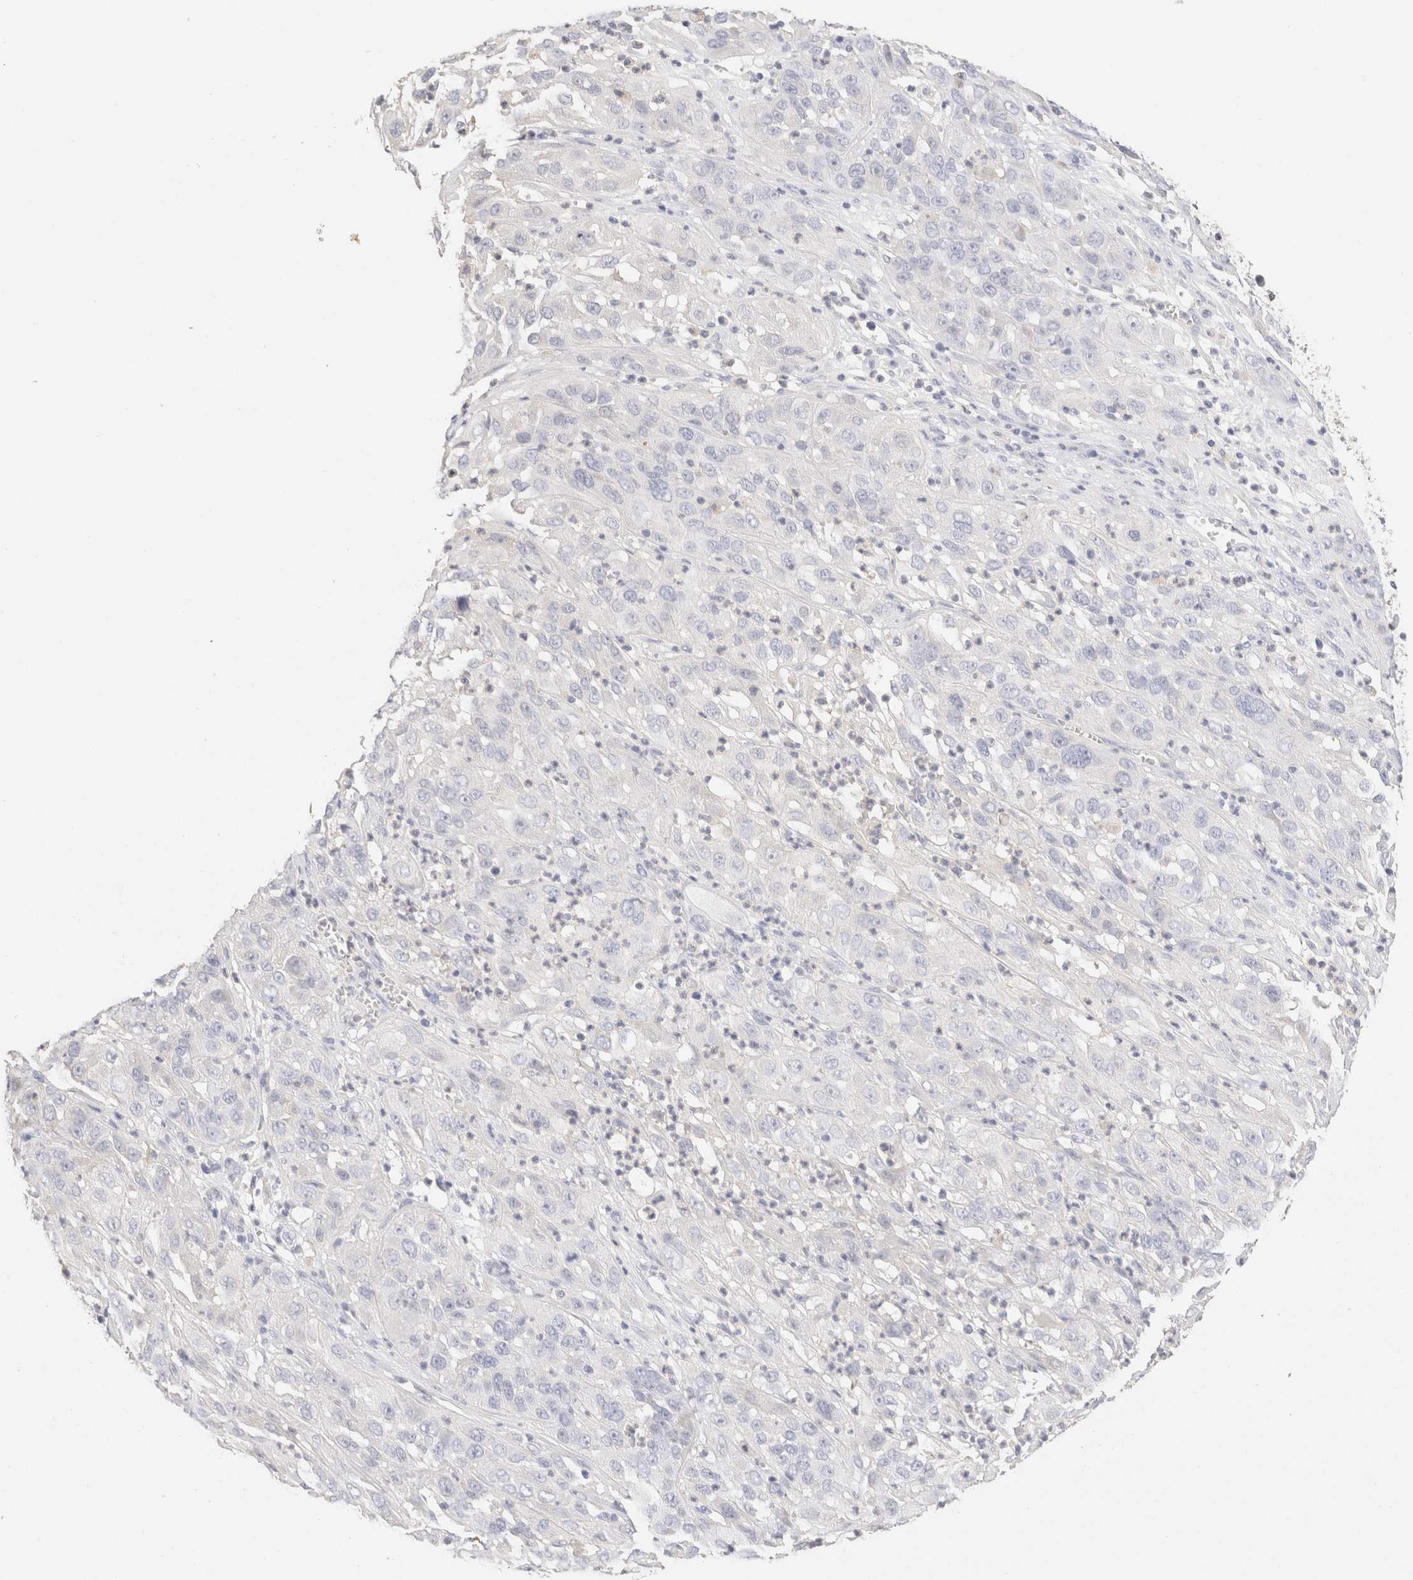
{"staining": {"intensity": "negative", "quantity": "none", "location": "none"}, "tissue": "cervical cancer", "cell_type": "Tumor cells", "image_type": "cancer", "snomed": [{"axis": "morphology", "description": "Squamous cell carcinoma, NOS"}, {"axis": "topography", "description": "Cervix"}], "caption": "The micrograph reveals no staining of tumor cells in squamous cell carcinoma (cervical).", "gene": "SCGB2A2", "patient": {"sex": "female", "age": 32}}